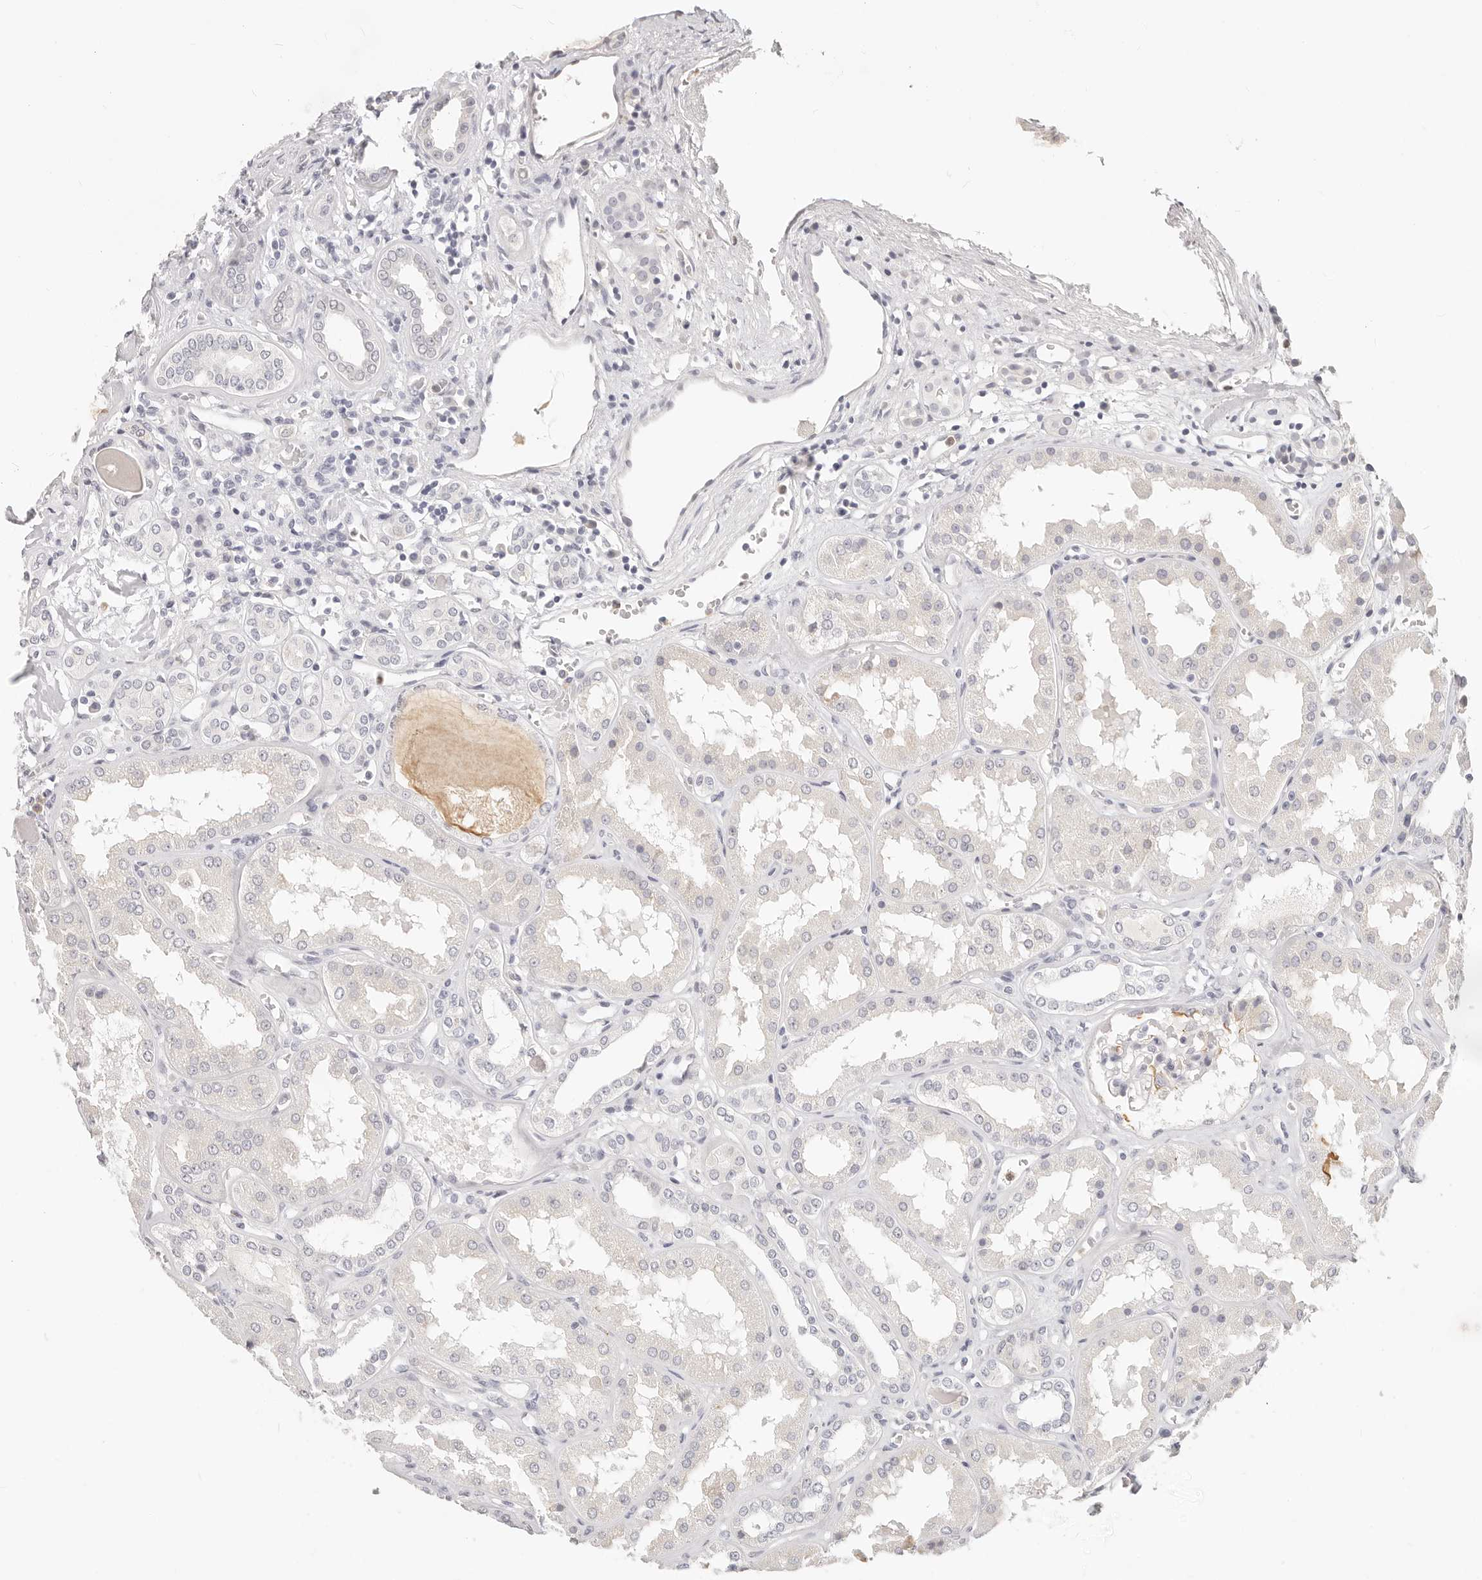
{"staining": {"intensity": "negative", "quantity": "none", "location": "none"}, "tissue": "kidney", "cell_type": "Cells in glomeruli", "image_type": "normal", "snomed": [{"axis": "morphology", "description": "Normal tissue, NOS"}, {"axis": "topography", "description": "Kidney"}], "caption": "High magnification brightfield microscopy of benign kidney stained with DAB (3,3'-diaminobenzidine) (brown) and counterstained with hematoxylin (blue): cells in glomeruli show no significant staining. (DAB immunohistochemistry visualized using brightfield microscopy, high magnification).", "gene": "ASCL1", "patient": {"sex": "female", "age": 56}}